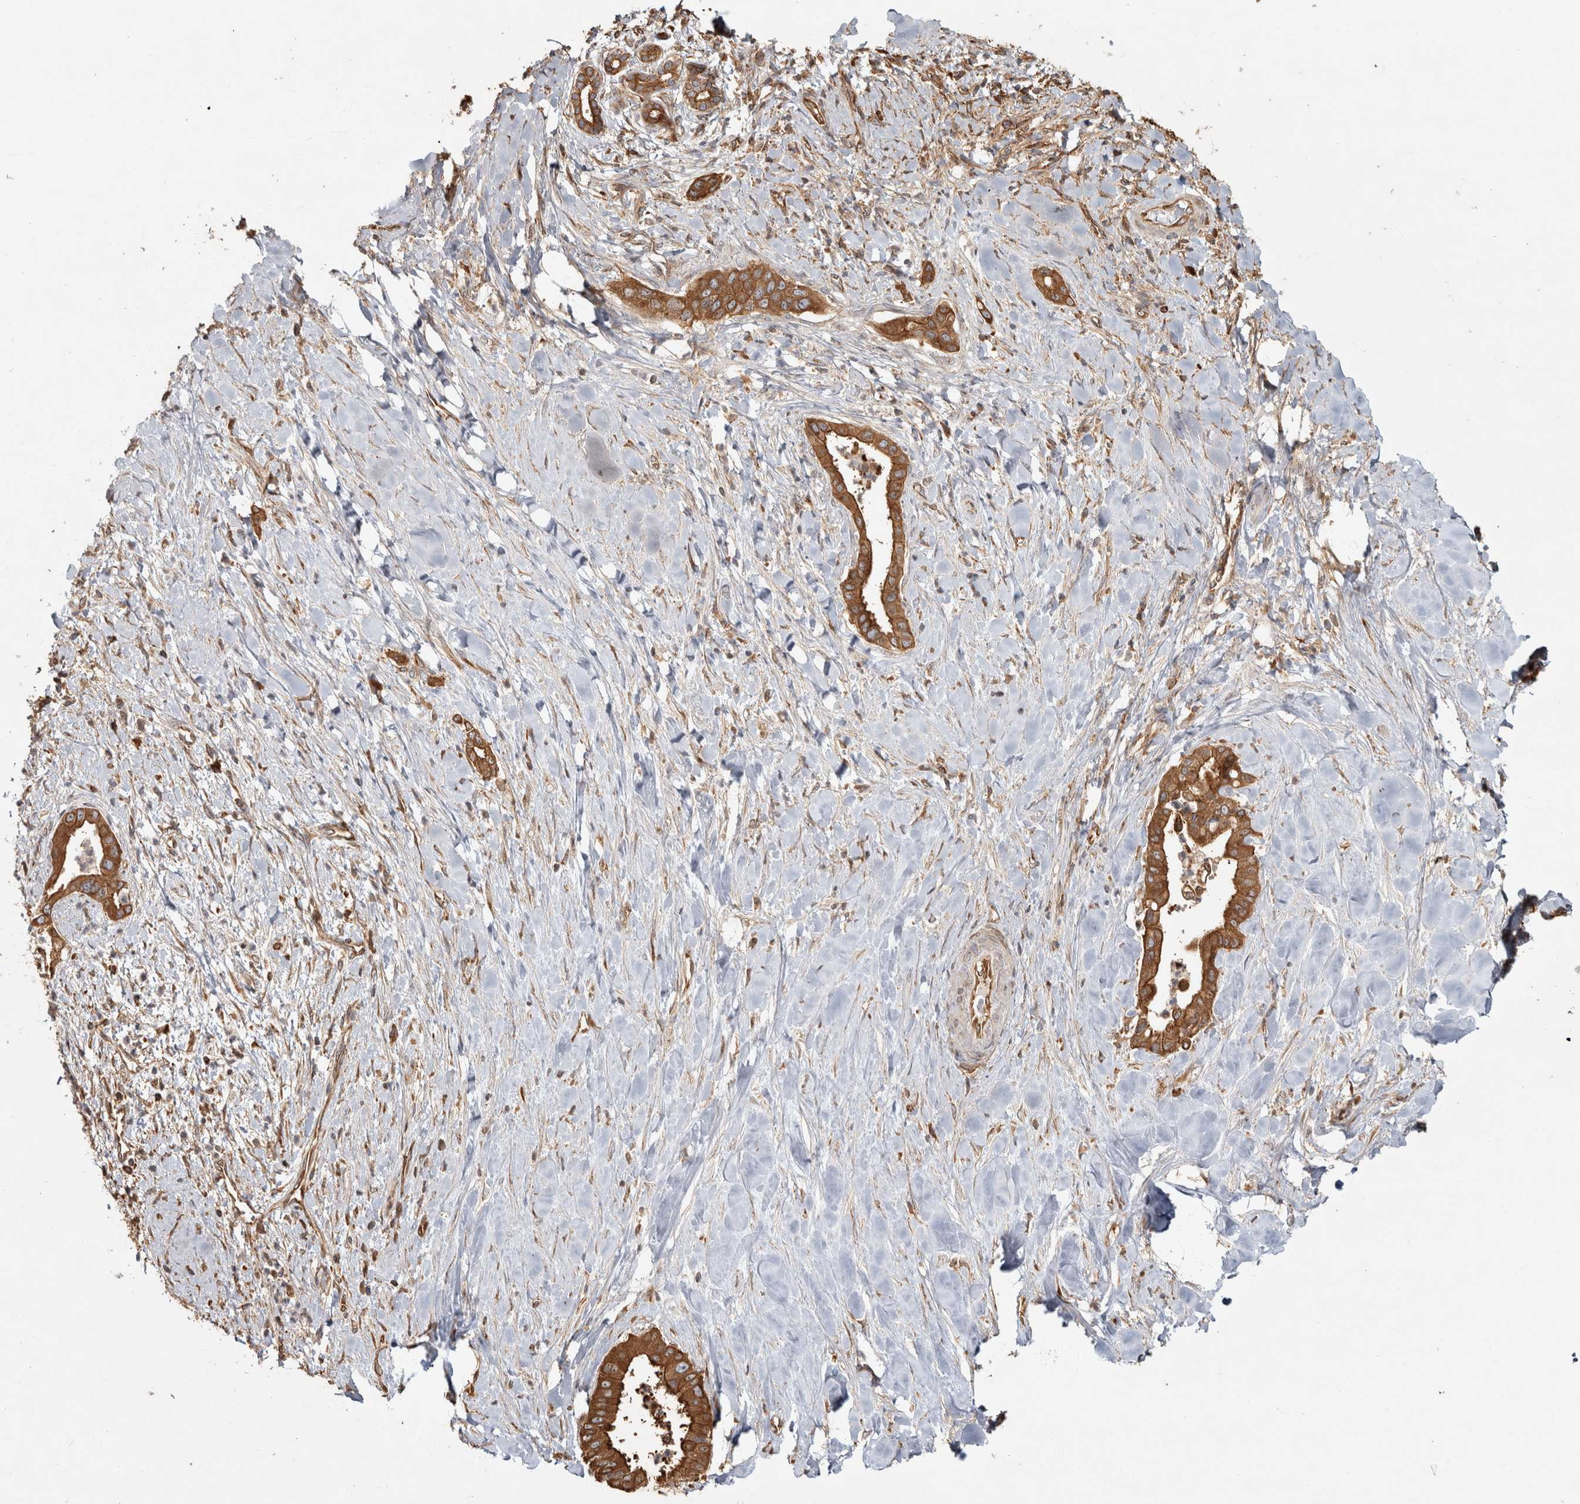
{"staining": {"intensity": "strong", "quantity": ">75%", "location": "cytoplasmic/membranous"}, "tissue": "liver cancer", "cell_type": "Tumor cells", "image_type": "cancer", "snomed": [{"axis": "morphology", "description": "Cholangiocarcinoma"}, {"axis": "topography", "description": "Liver"}], "caption": "This histopathology image demonstrates immunohistochemistry staining of liver cholangiocarcinoma, with high strong cytoplasmic/membranous staining in approximately >75% of tumor cells.", "gene": "CAMSAP2", "patient": {"sex": "female", "age": 54}}